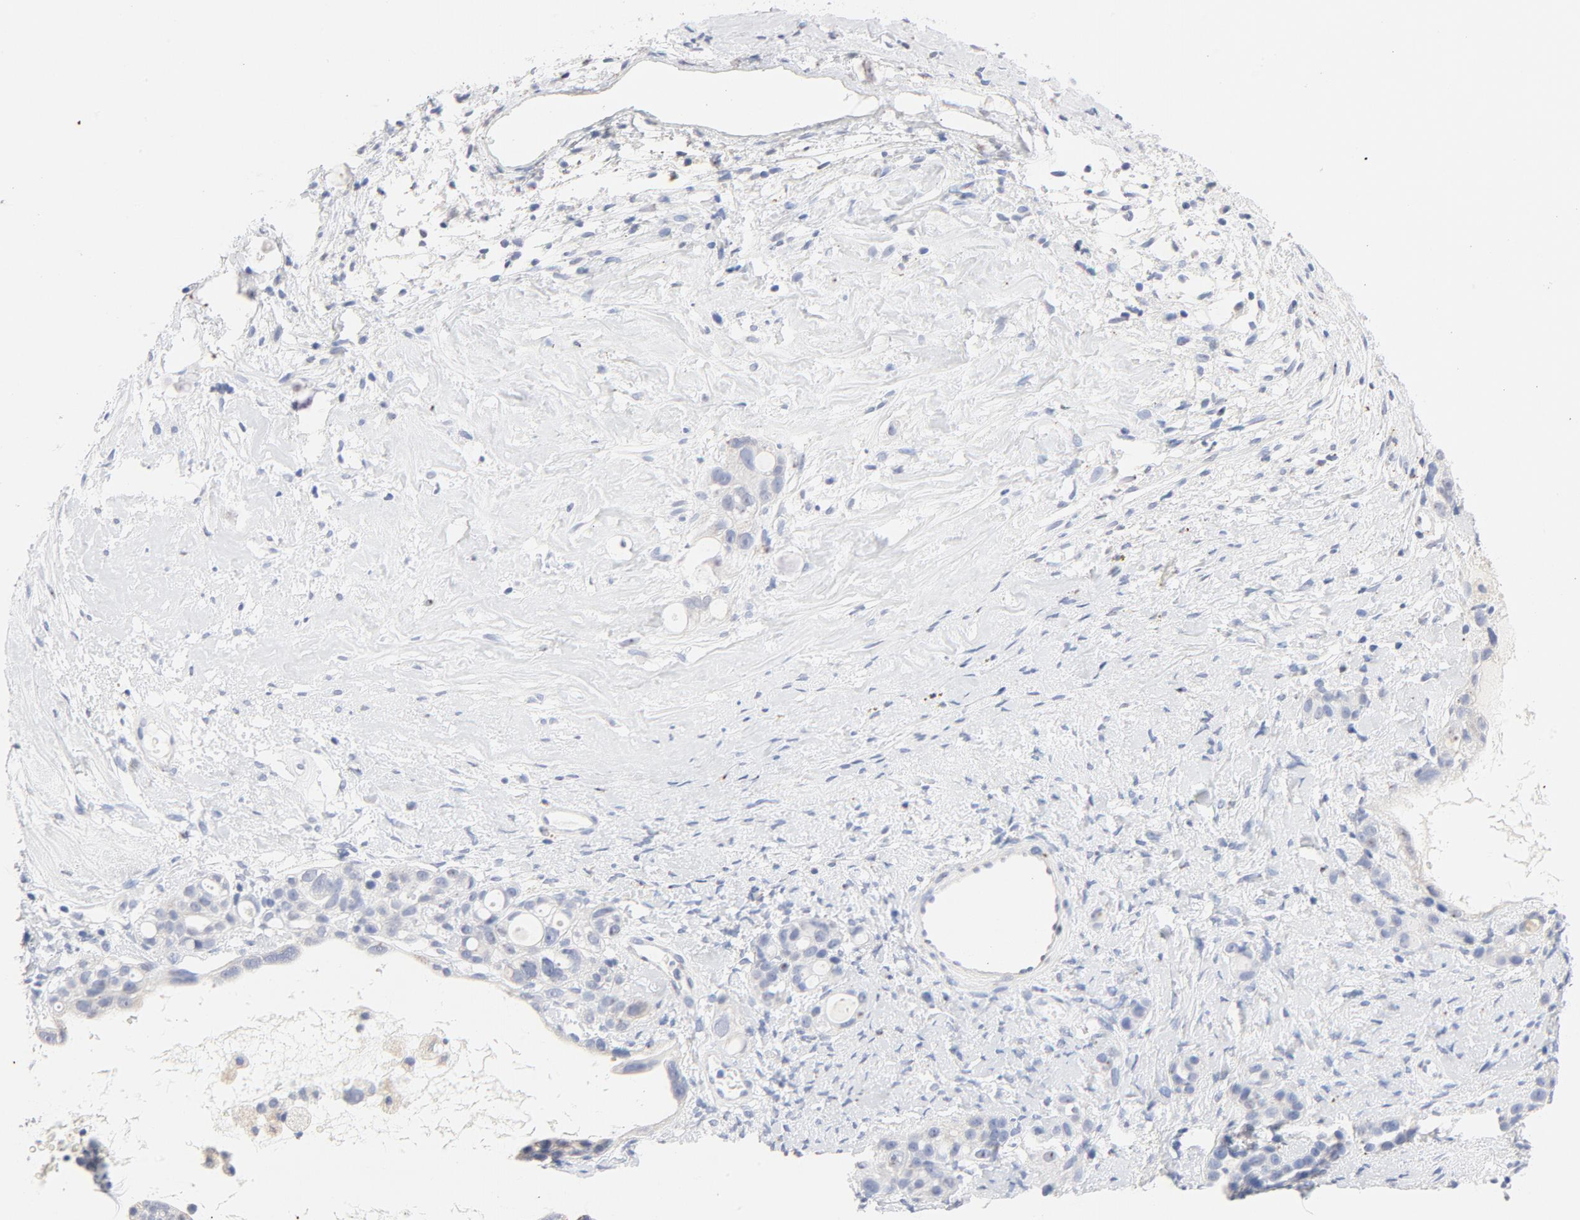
{"staining": {"intensity": "negative", "quantity": "none", "location": "none"}, "tissue": "ovarian cancer", "cell_type": "Tumor cells", "image_type": "cancer", "snomed": [{"axis": "morphology", "description": "Cystadenocarcinoma, serous, NOS"}, {"axis": "topography", "description": "Ovary"}], "caption": "Immunohistochemistry photomicrograph of neoplastic tissue: human ovarian cancer (serous cystadenocarcinoma) stained with DAB (3,3'-diaminobenzidine) displays no significant protein positivity in tumor cells.", "gene": "FGFR3", "patient": {"sex": "female", "age": 66}}